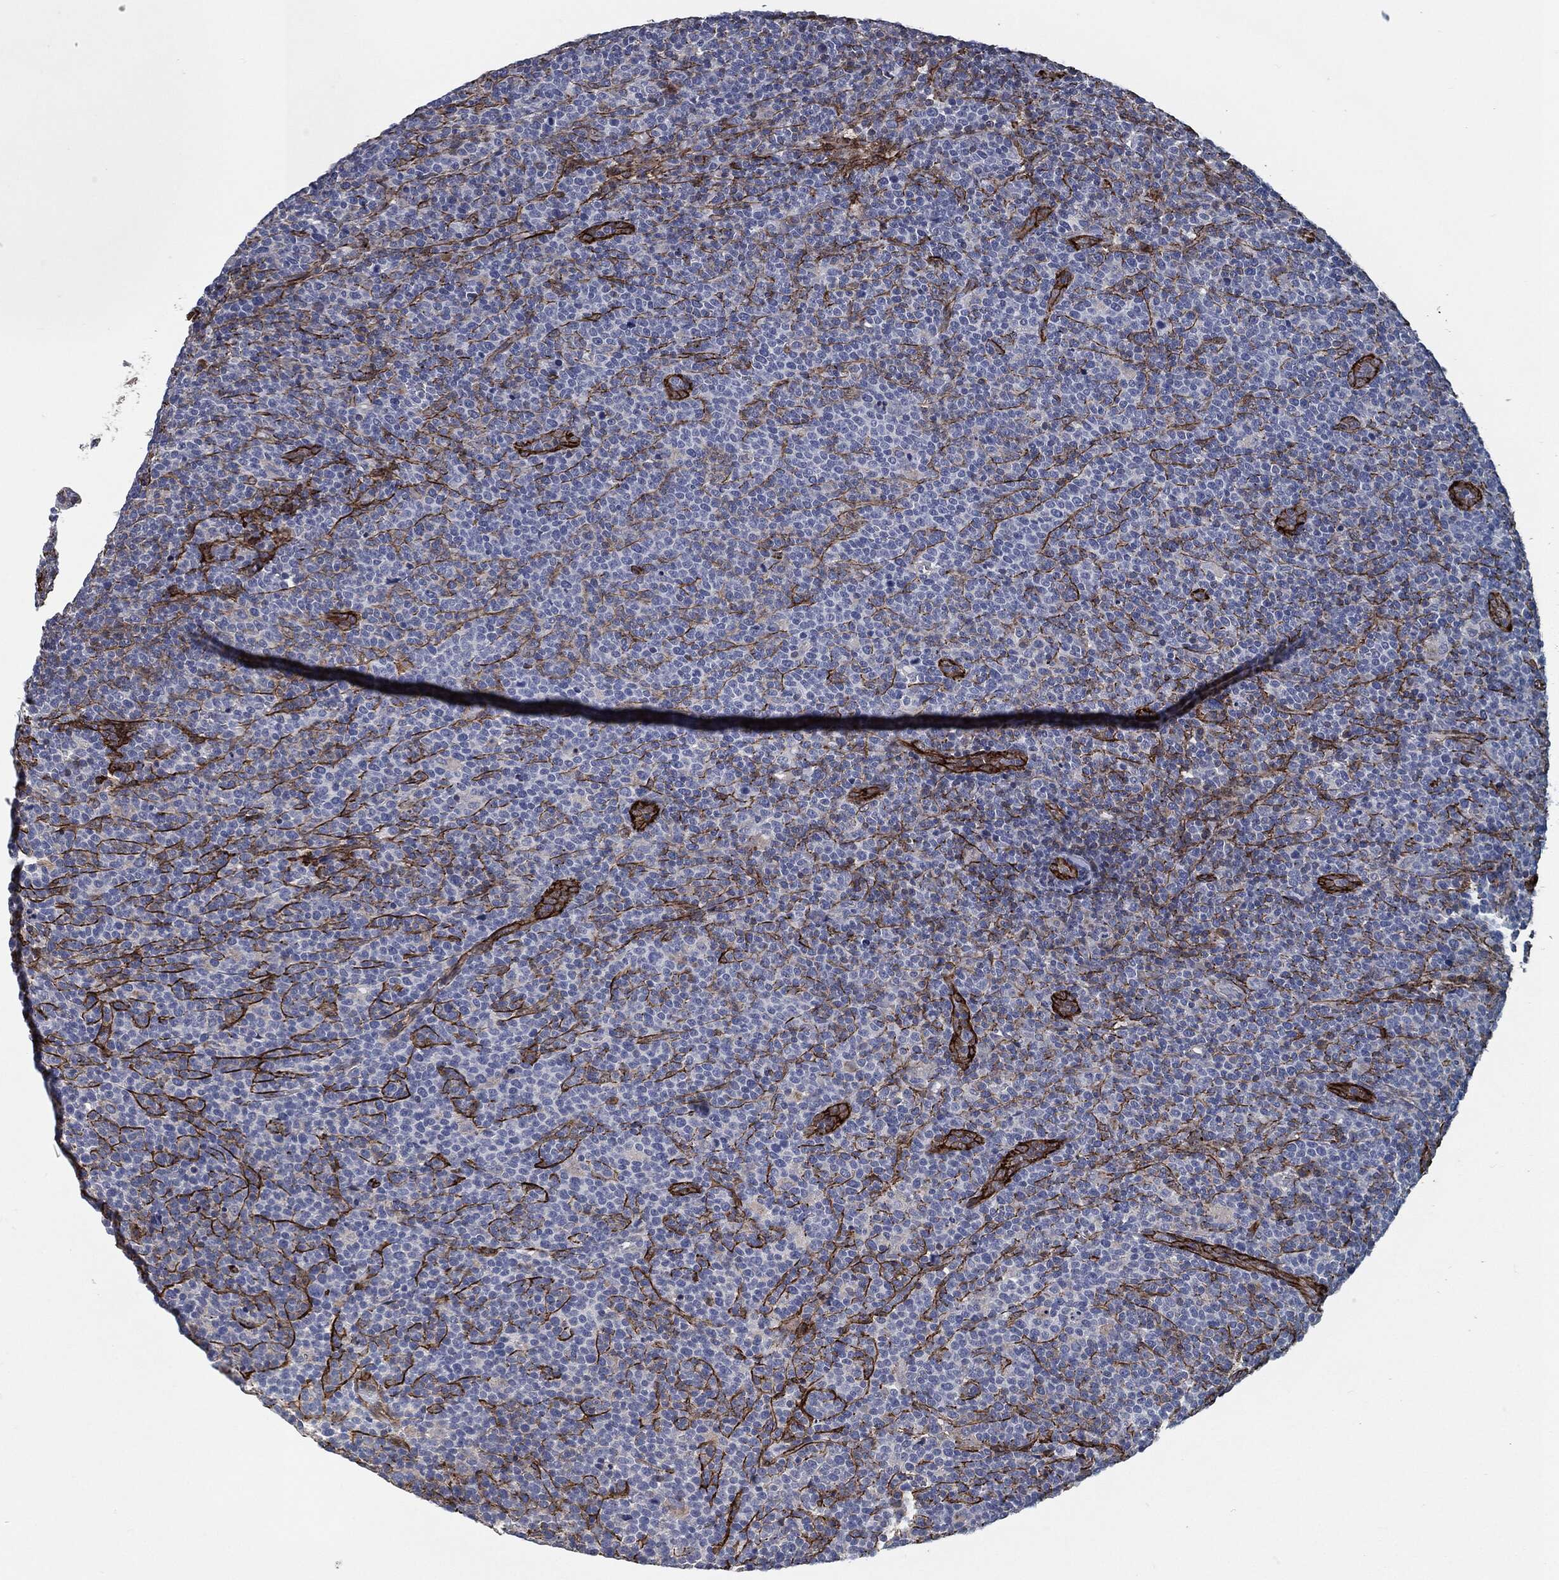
{"staining": {"intensity": "negative", "quantity": "none", "location": "none"}, "tissue": "lymphoma", "cell_type": "Tumor cells", "image_type": "cancer", "snomed": [{"axis": "morphology", "description": "Malignant lymphoma, non-Hodgkin's type, High grade"}, {"axis": "topography", "description": "Lymph node"}], "caption": "Immunohistochemistry of malignant lymphoma, non-Hodgkin's type (high-grade) reveals no staining in tumor cells.", "gene": "SVIL", "patient": {"sex": "male", "age": 61}}